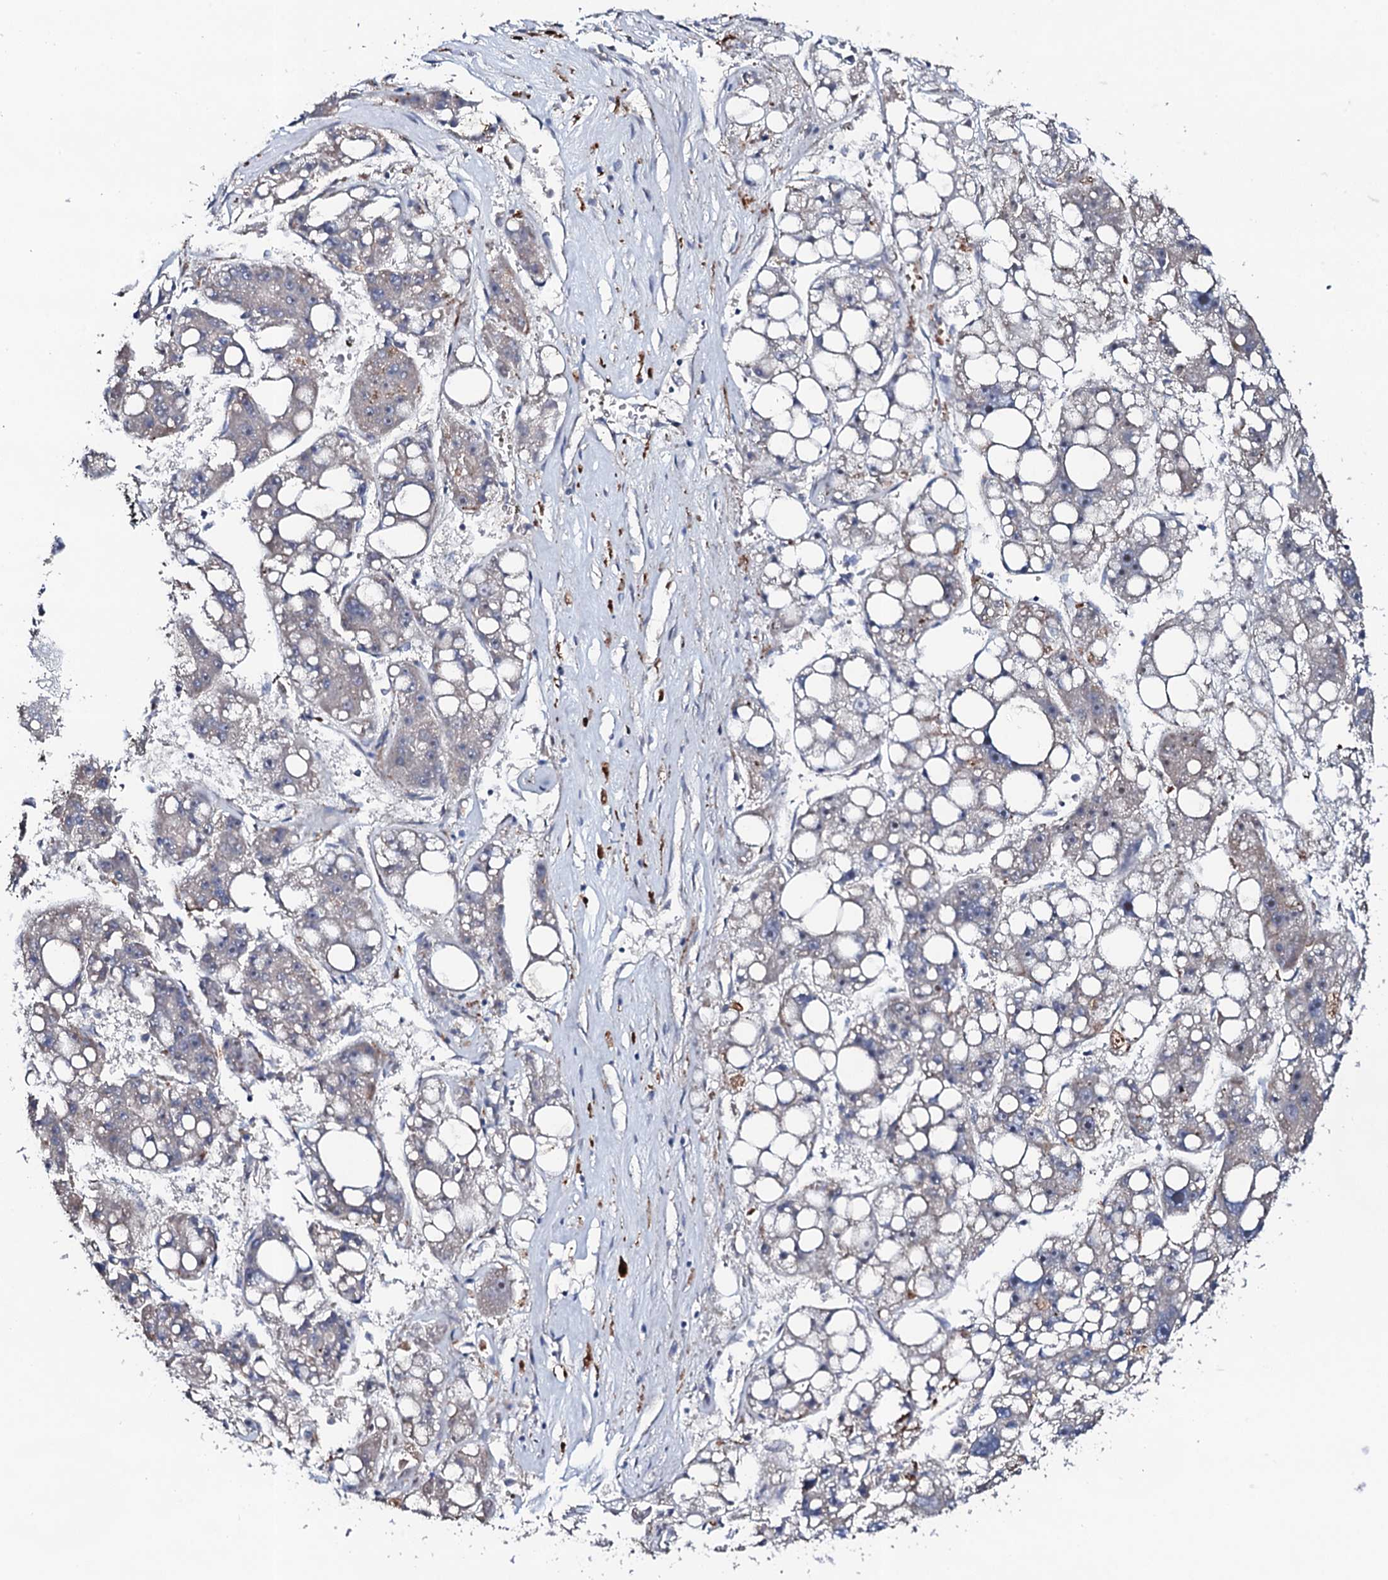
{"staining": {"intensity": "negative", "quantity": "none", "location": "none"}, "tissue": "liver cancer", "cell_type": "Tumor cells", "image_type": "cancer", "snomed": [{"axis": "morphology", "description": "Carcinoma, Hepatocellular, NOS"}, {"axis": "topography", "description": "Liver"}], "caption": "Tumor cells show no significant expression in liver cancer.", "gene": "CIAO2A", "patient": {"sex": "female", "age": 61}}